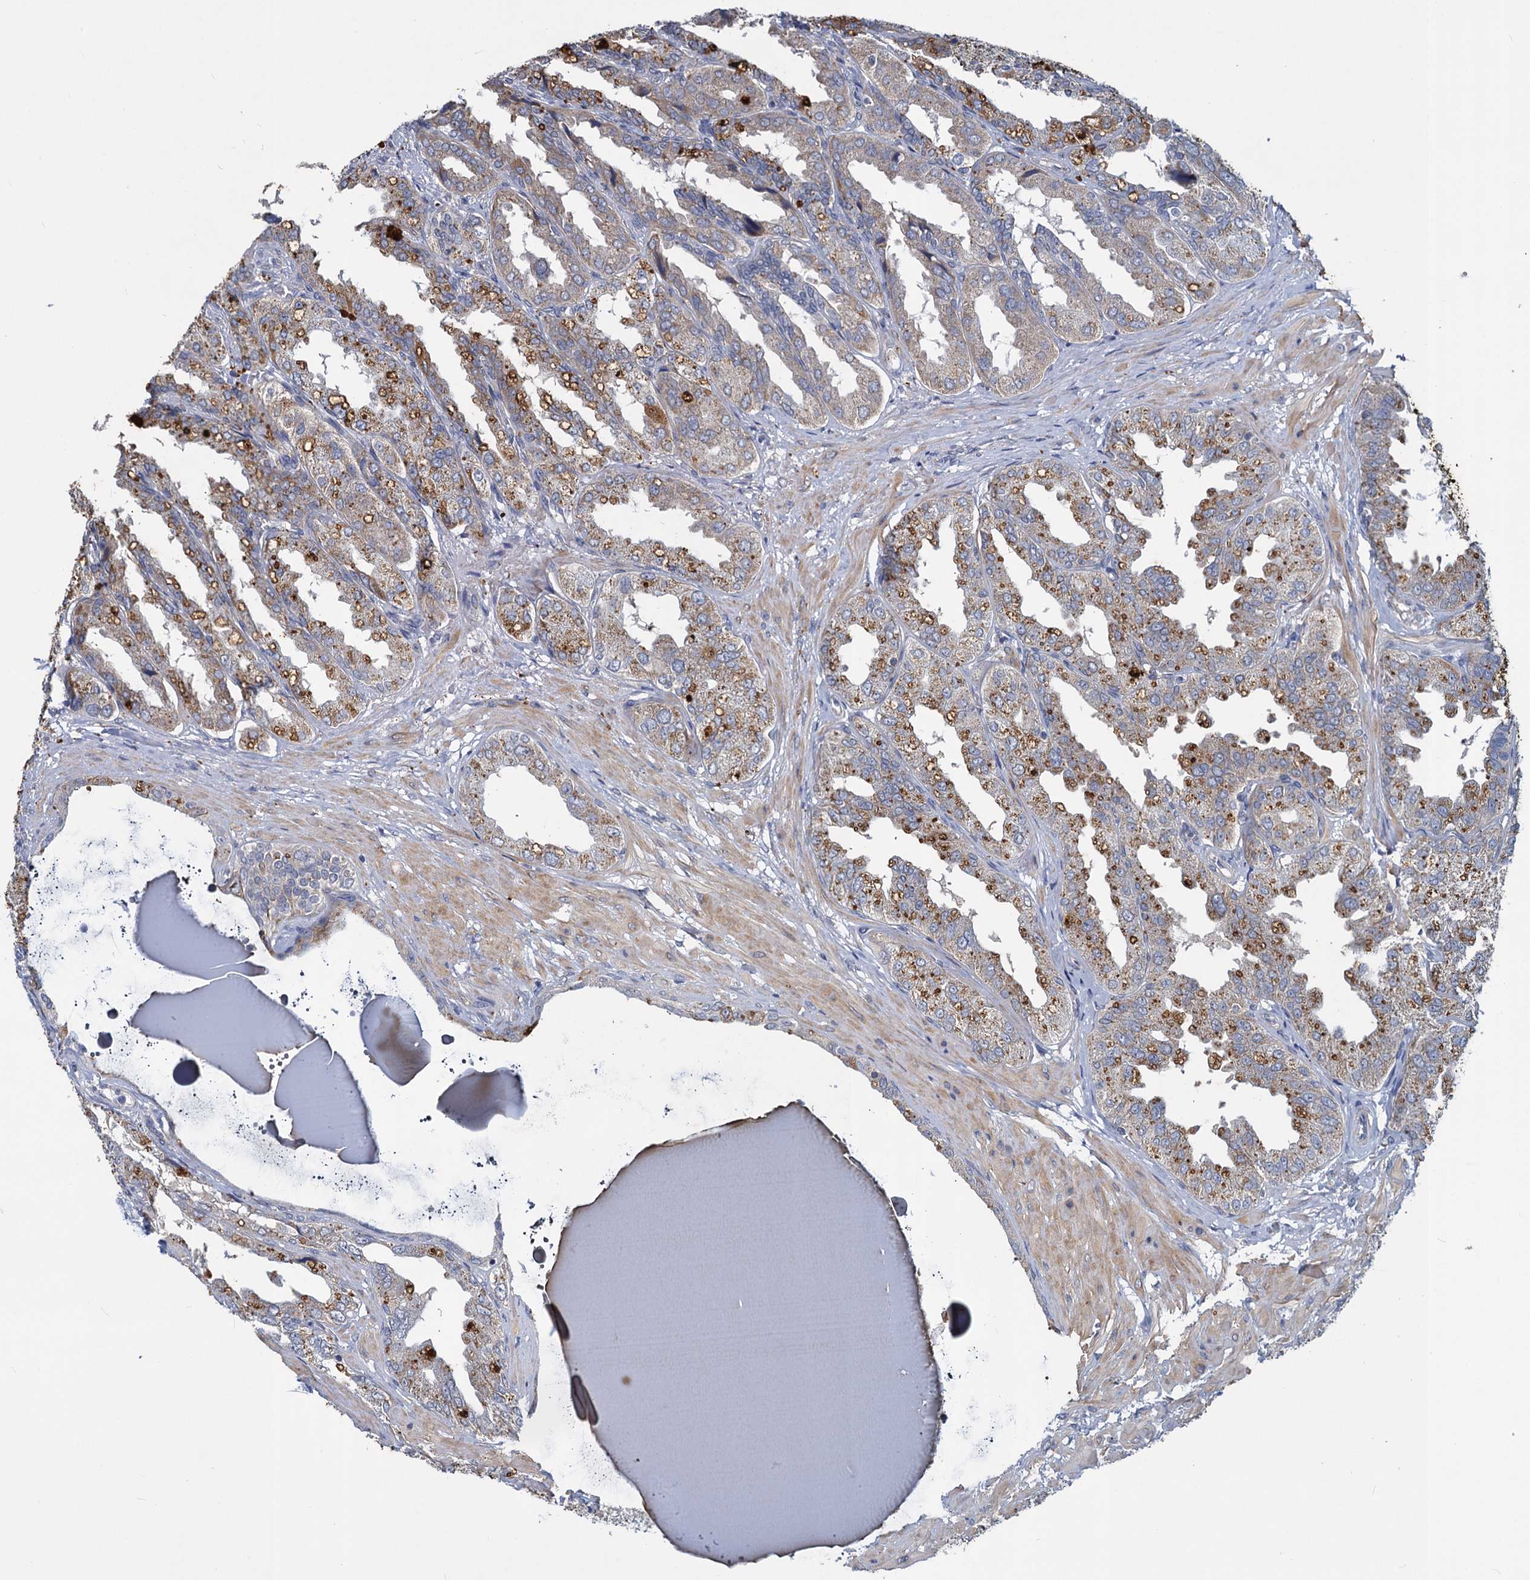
{"staining": {"intensity": "moderate", "quantity": ">75%", "location": "cytoplasmic/membranous"}, "tissue": "seminal vesicle", "cell_type": "Glandular cells", "image_type": "normal", "snomed": [{"axis": "morphology", "description": "Normal tissue, NOS"}, {"axis": "topography", "description": "Seminal veicle"}], "caption": "Protein expression analysis of normal human seminal vesicle reveals moderate cytoplasmic/membranous expression in about >75% of glandular cells. Immunohistochemistry stains the protein in brown and the nuclei are stained blue.", "gene": "SLC2A7", "patient": {"sex": "male", "age": 63}}